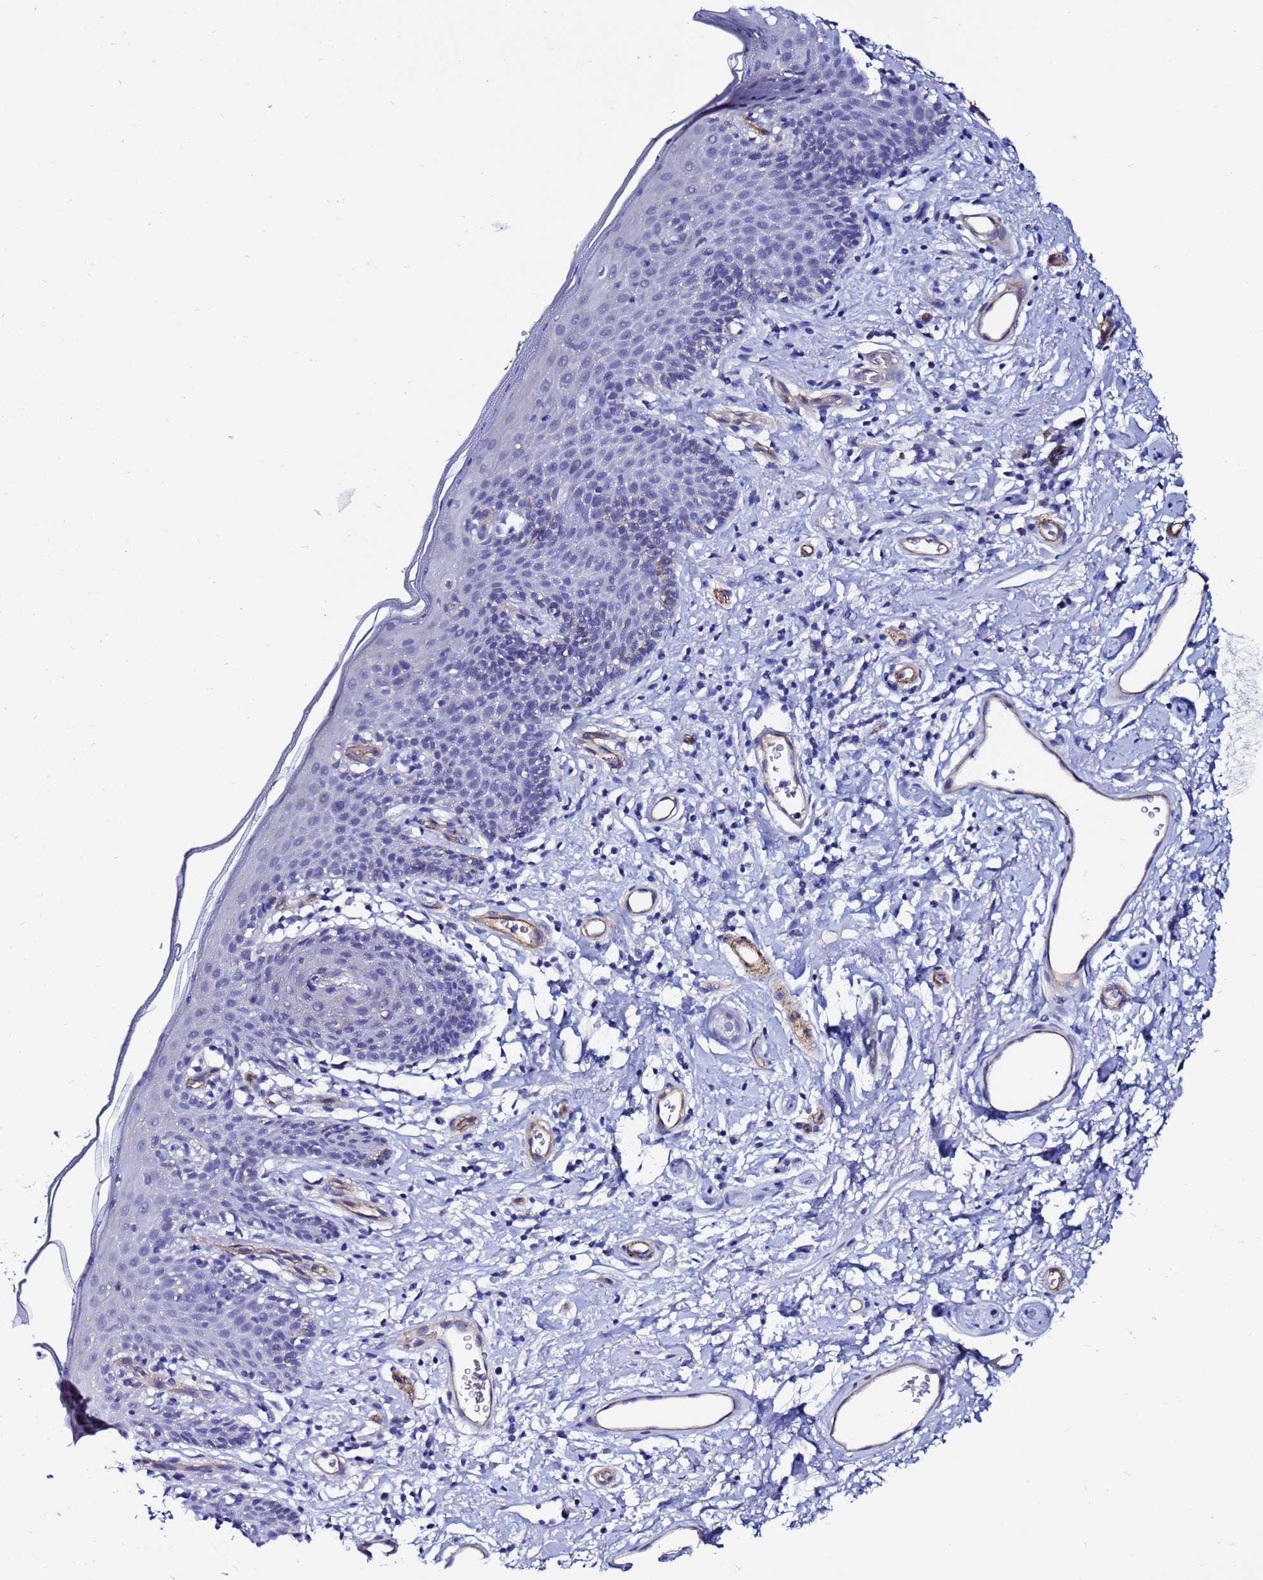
{"staining": {"intensity": "negative", "quantity": "none", "location": "none"}, "tissue": "skin", "cell_type": "Epidermal cells", "image_type": "normal", "snomed": [{"axis": "morphology", "description": "Normal tissue, NOS"}, {"axis": "topography", "description": "Vulva"}], "caption": "A histopathology image of human skin is negative for staining in epidermal cells.", "gene": "DEFB104A", "patient": {"sex": "female", "age": 66}}